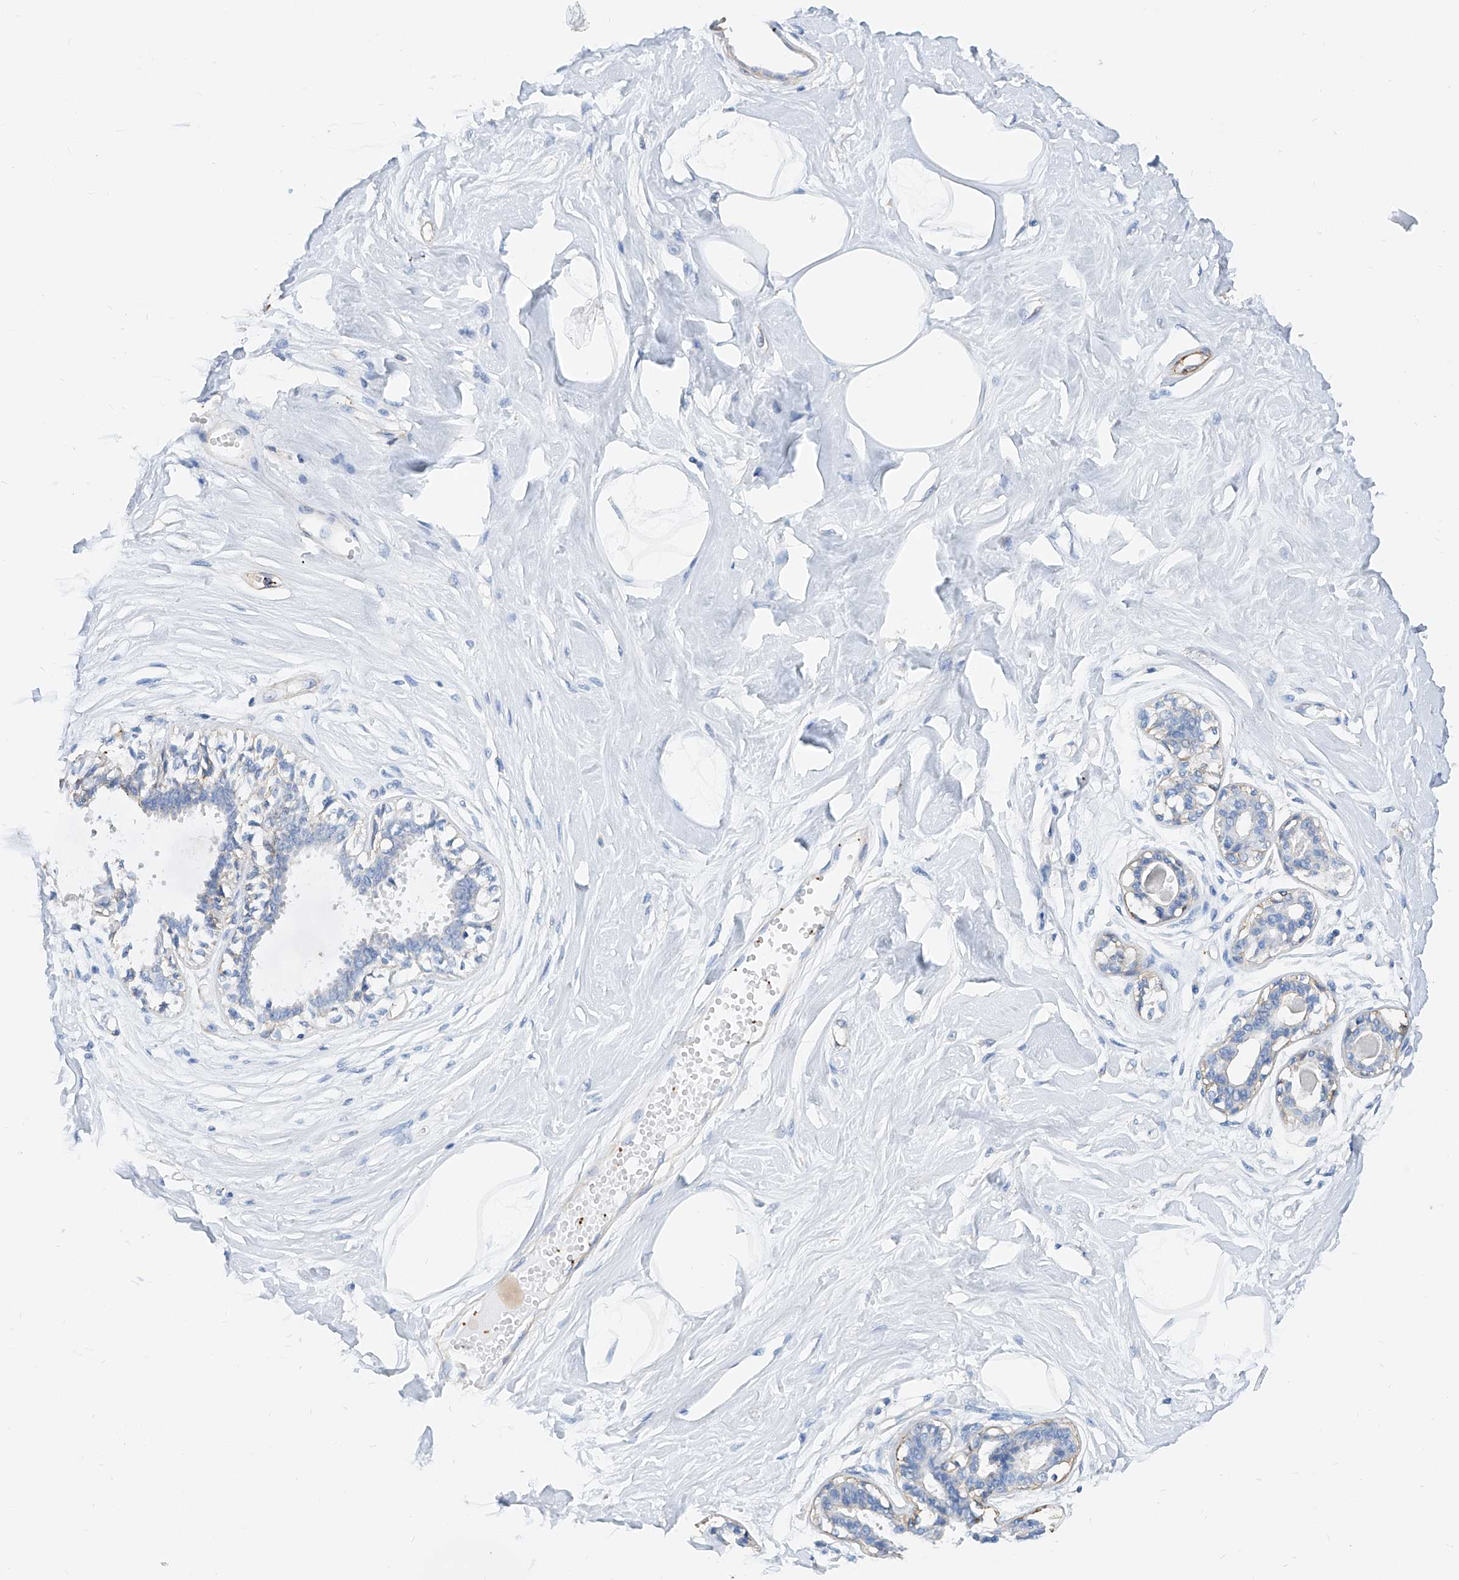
{"staining": {"intensity": "negative", "quantity": "none", "location": "none"}, "tissue": "breast", "cell_type": "Adipocytes", "image_type": "normal", "snomed": [{"axis": "morphology", "description": "Normal tissue, NOS"}, {"axis": "topography", "description": "Breast"}], "caption": "Immunohistochemistry histopathology image of normal breast stained for a protein (brown), which reveals no expression in adipocytes. (Stains: DAB immunohistochemistry (IHC) with hematoxylin counter stain, Microscopy: brightfield microscopy at high magnification).", "gene": "TAS2R60", "patient": {"sex": "female", "age": 45}}